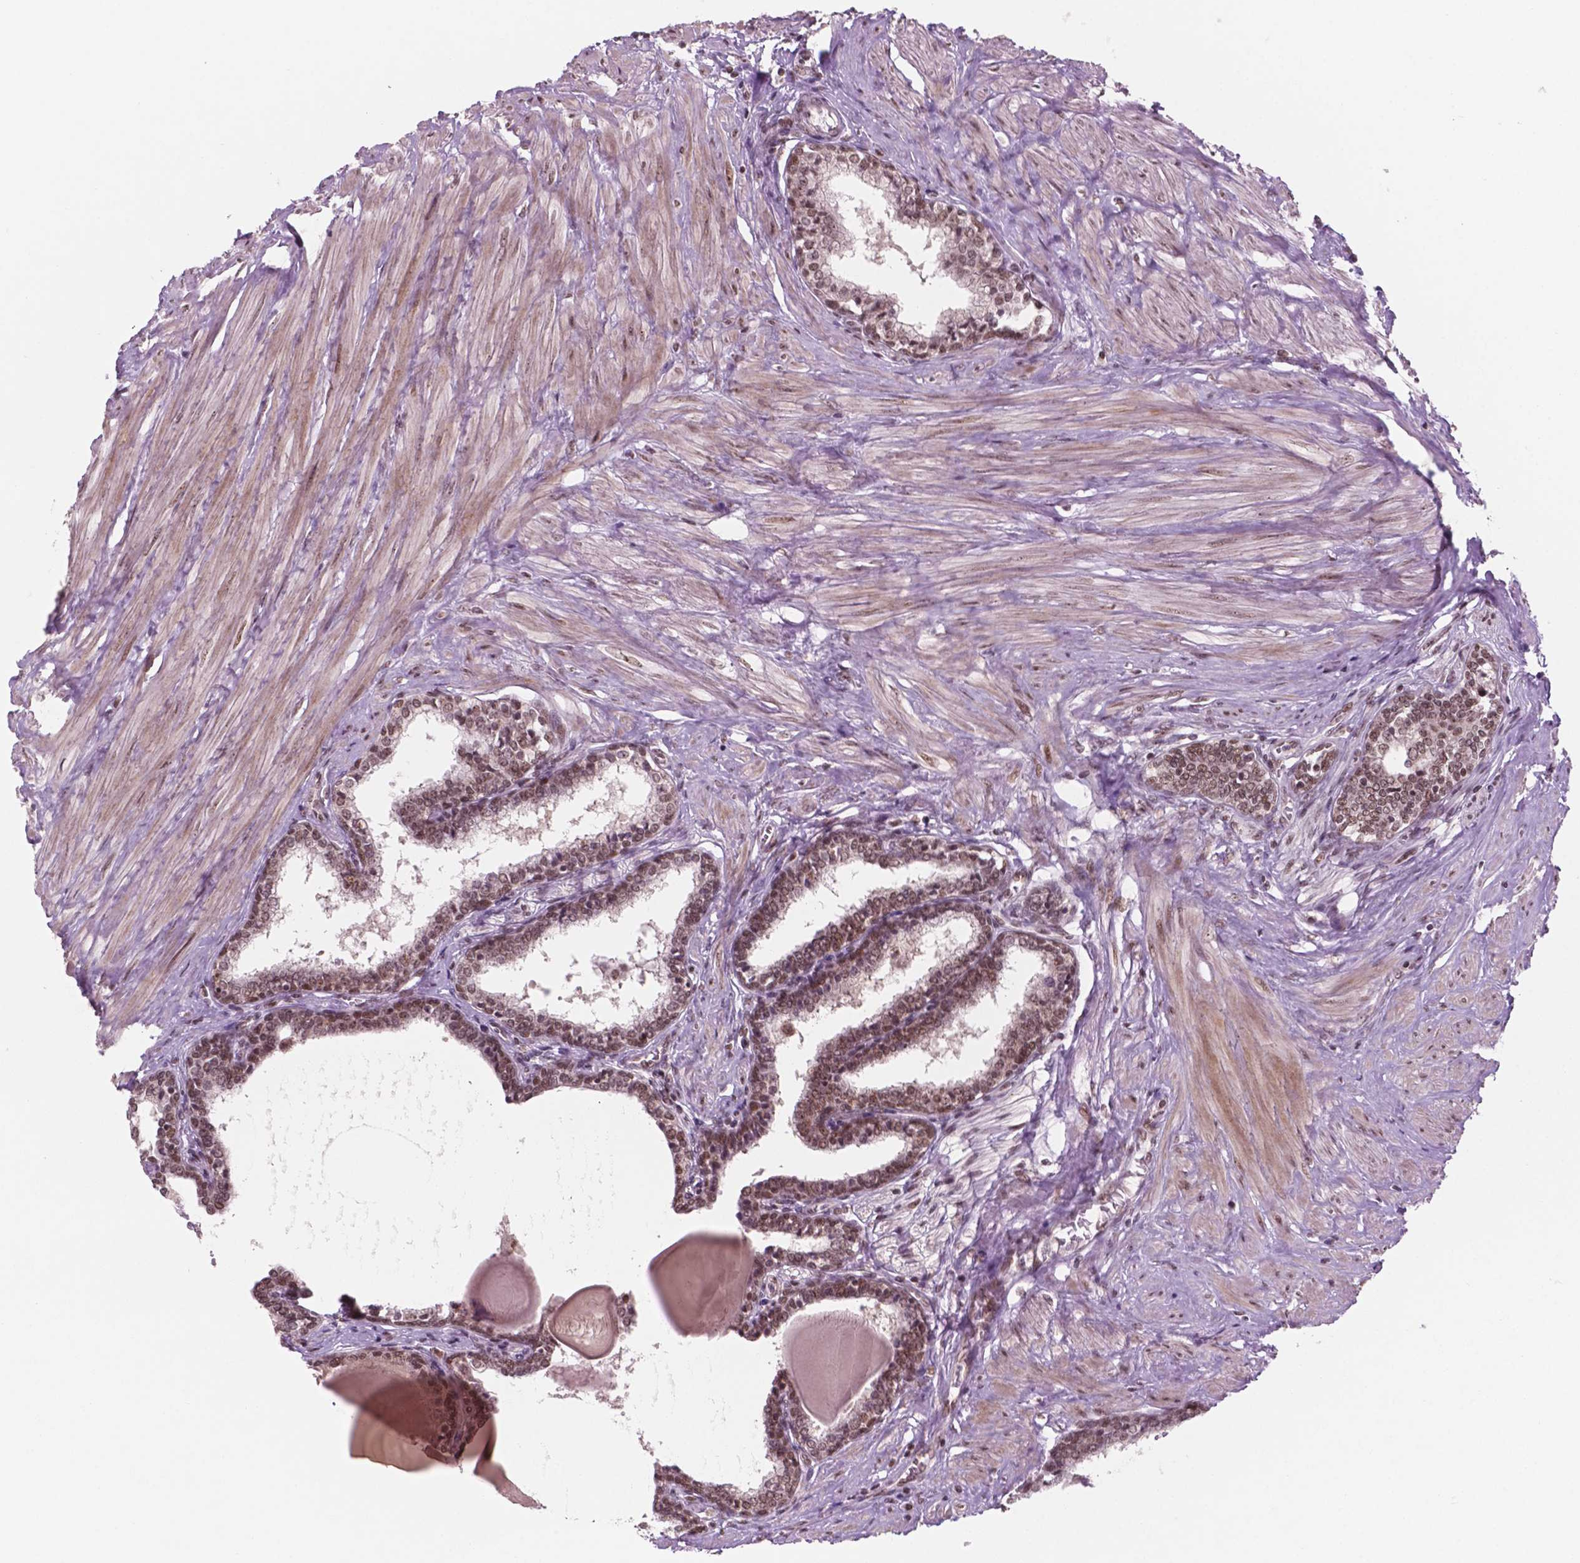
{"staining": {"intensity": "moderate", "quantity": ">75%", "location": "nuclear"}, "tissue": "prostate", "cell_type": "Glandular cells", "image_type": "normal", "snomed": [{"axis": "morphology", "description": "Normal tissue, NOS"}, {"axis": "topography", "description": "Prostate"}], "caption": "DAB (3,3'-diaminobenzidine) immunohistochemical staining of unremarkable prostate exhibits moderate nuclear protein positivity in approximately >75% of glandular cells.", "gene": "POLR2E", "patient": {"sex": "male", "age": 55}}